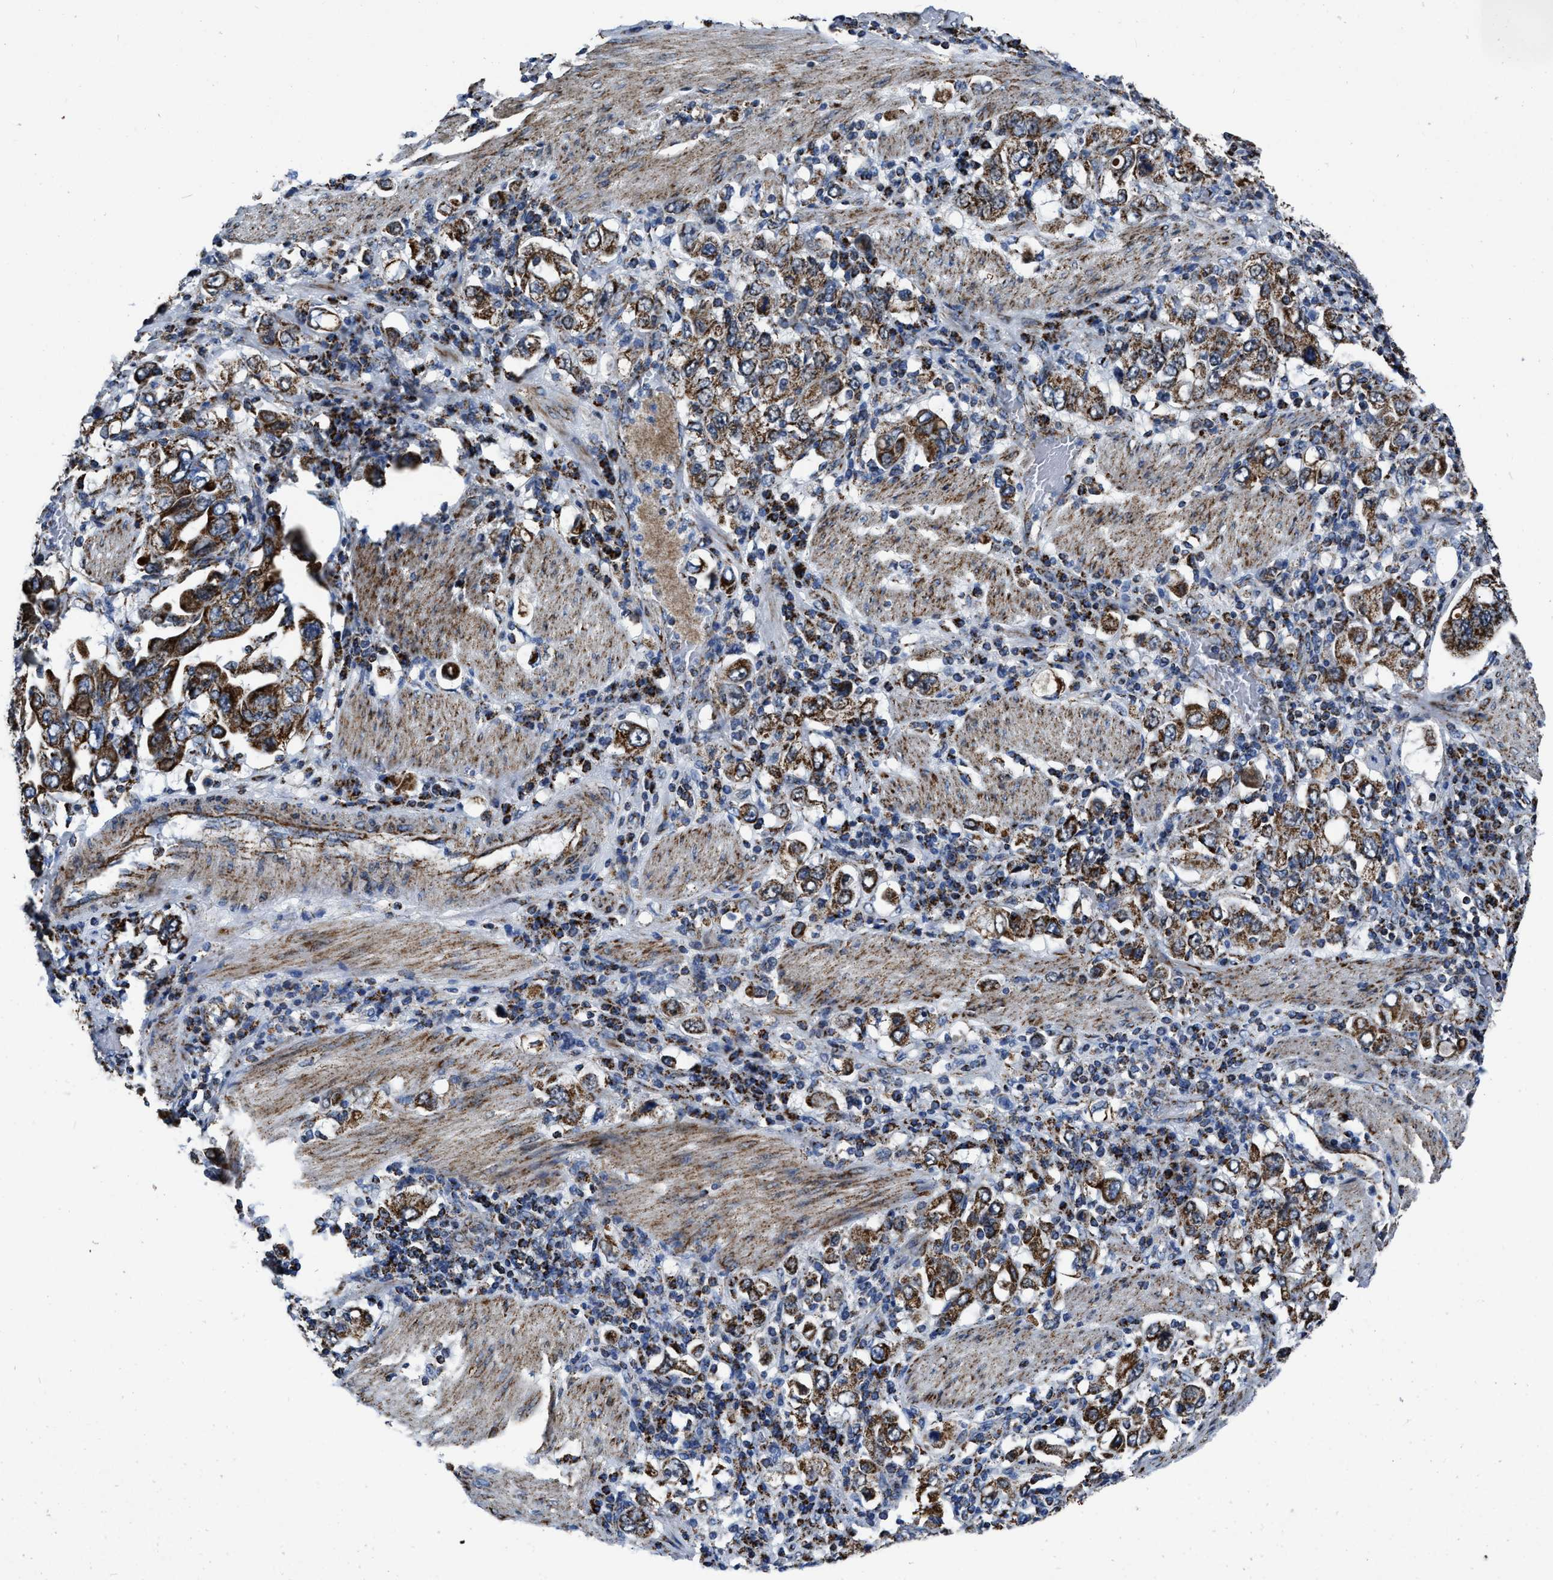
{"staining": {"intensity": "strong", "quantity": ">75%", "location": "cytoplasmic/membranous"}, "tissue": "stomach cancer", "cell_type": "Tumor cells", "image_type": "cancer", "snomed": [{"axis": "morphology", "description": "Adenocarcinoma, NOS"}, {"axis": "topography", "description": "Stomach, upper"}], "caption": "There is high levels of strong cytoplasmic/membranous positivity in tumor cells of stomach cancer, as demonstrated by immunohistochemical staining (brown color).", "gene": "NSD3", "patient": {"sex": "male", "age": 62}}